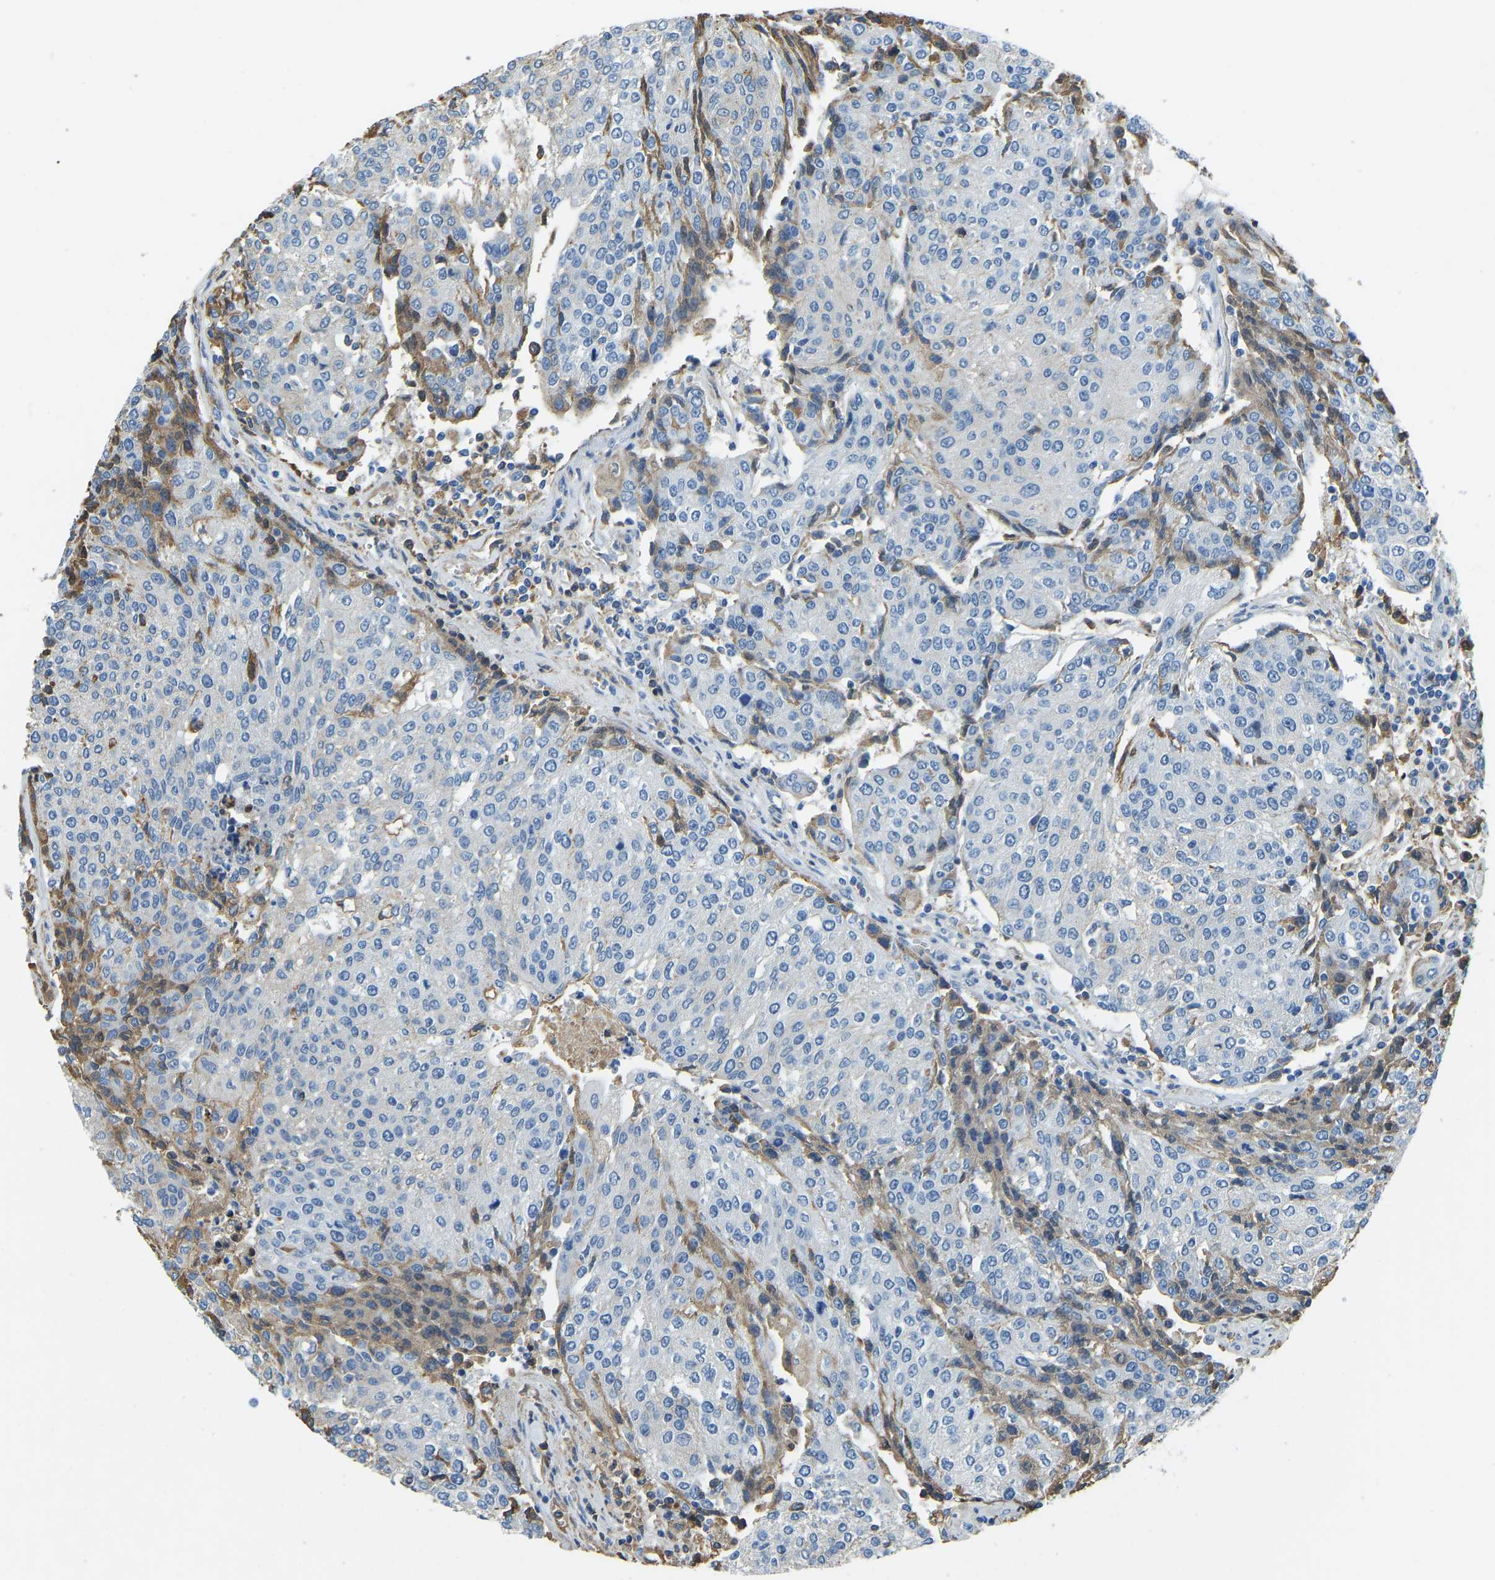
{"staining": {"intensity": "negative", "quantity": "none", "location": "none"}, "tissue": "urothelial cancer", "cell_type": "Tumor cells", "image_type": "cancer", "snomed": [{"axis": "morphology", "description": "Urothelial carcinoma, High grade"}, {"axis": "topography", "description": "Urinary bladder"}], "caption": "IHC histopathology image of neoplastic tissue: urothelial carcinoma (high-grade) stained with DAB displays no significant protein staining in tumor cells.", "gene": "THBS4", "patient": {"sex": "female", "age": 85}}